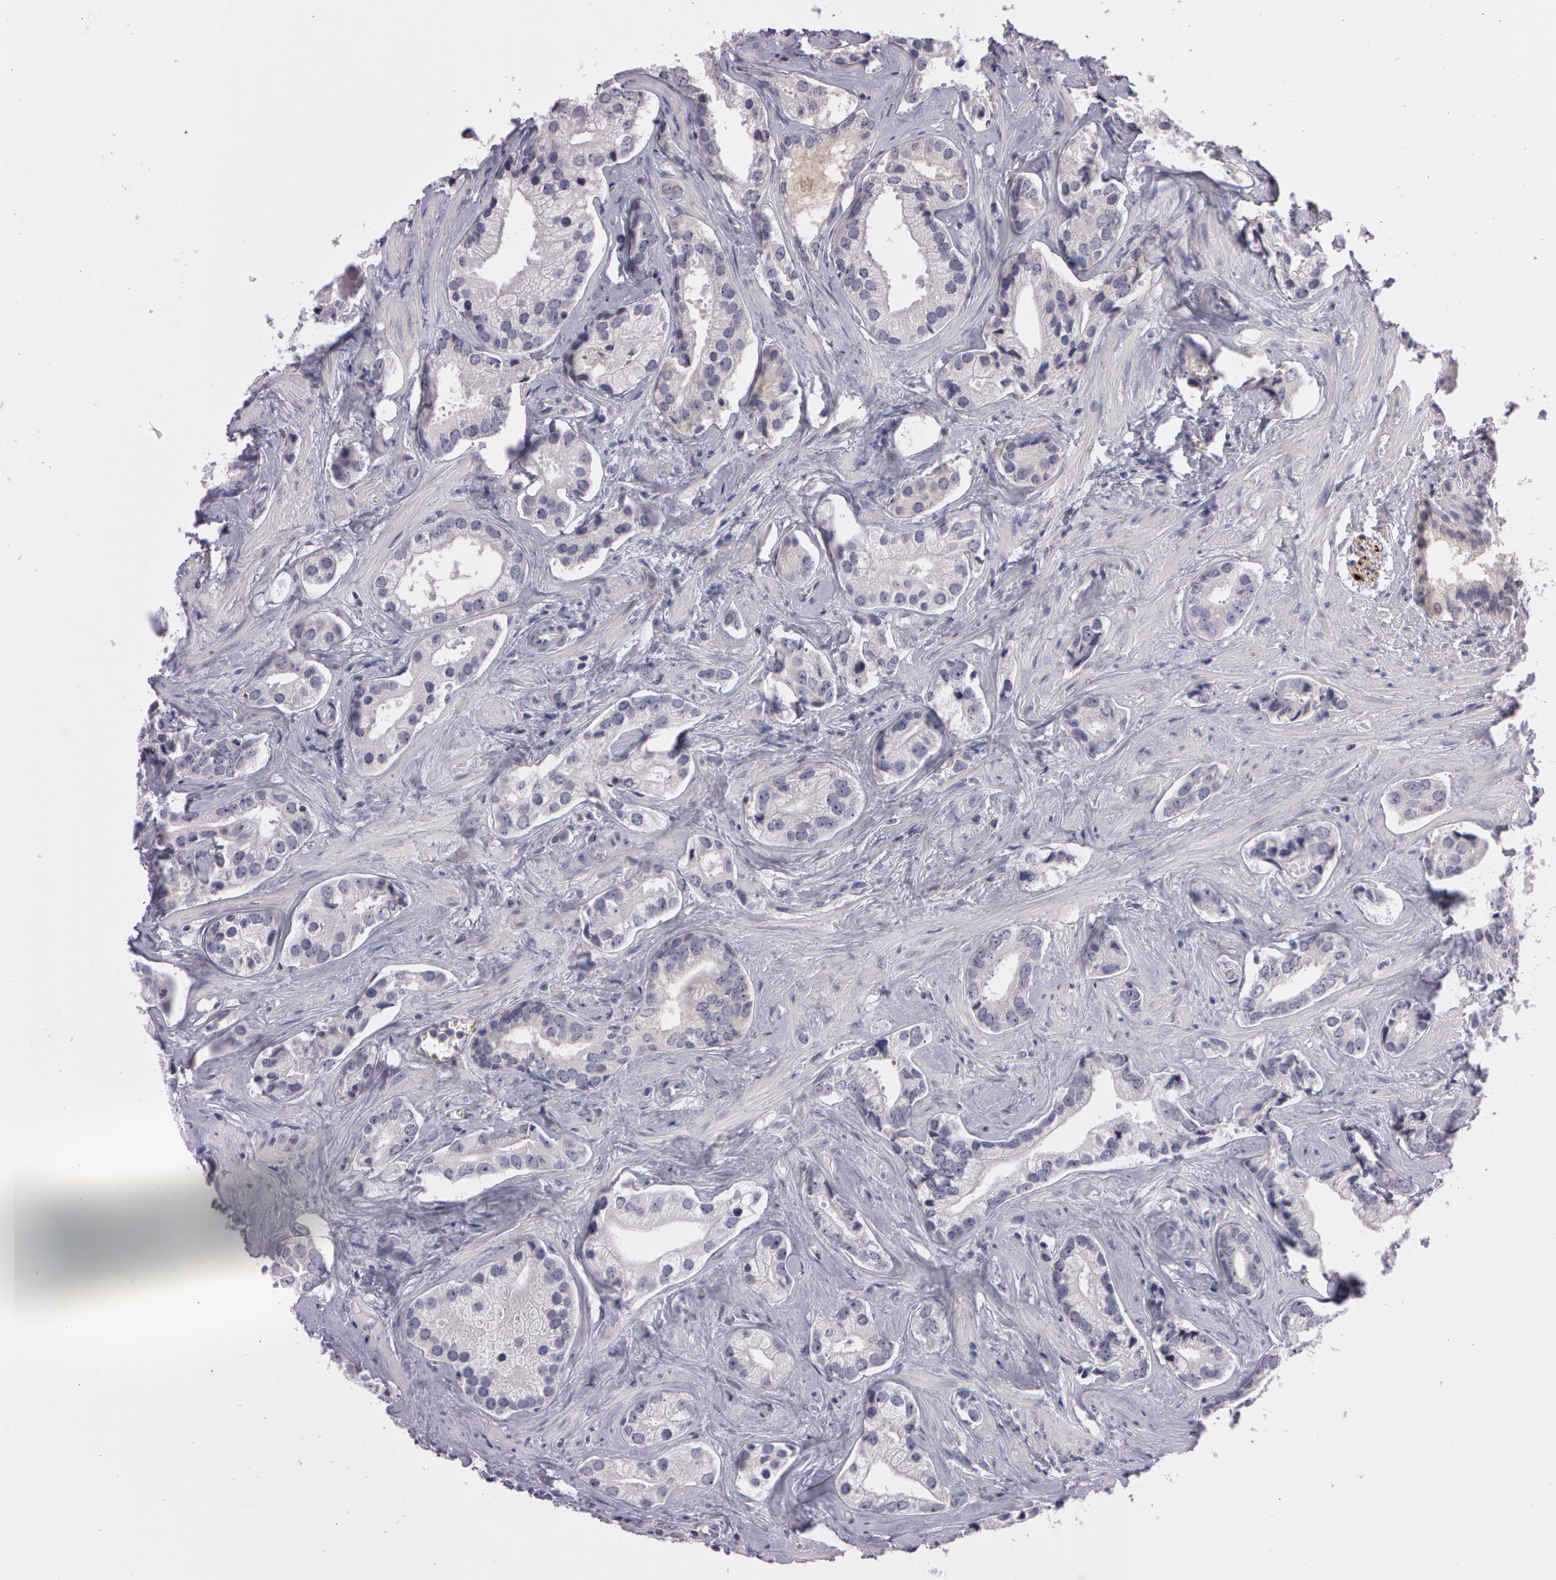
{"staining": {"intensity": "weak", "quantity": "<25%", "location": "cytoplasmic/membranous"}, "tissue": "prostate cancer", "cell_type": "Tumor cells", "image_type": "cancer", "snomed": [{"axis": "morphology", "description": "Adenocarcinoma, Medium grade"}, {"axis": "topography", "description": "Prostate"}], "caption": "A photomicrograph of prostate cancer (medium-grade adenocarcinoma) stained for a protein displays no brown staining in tumor cells.", "gene": "MXRA5", "patient": {"sex": "male", "age": 70}}